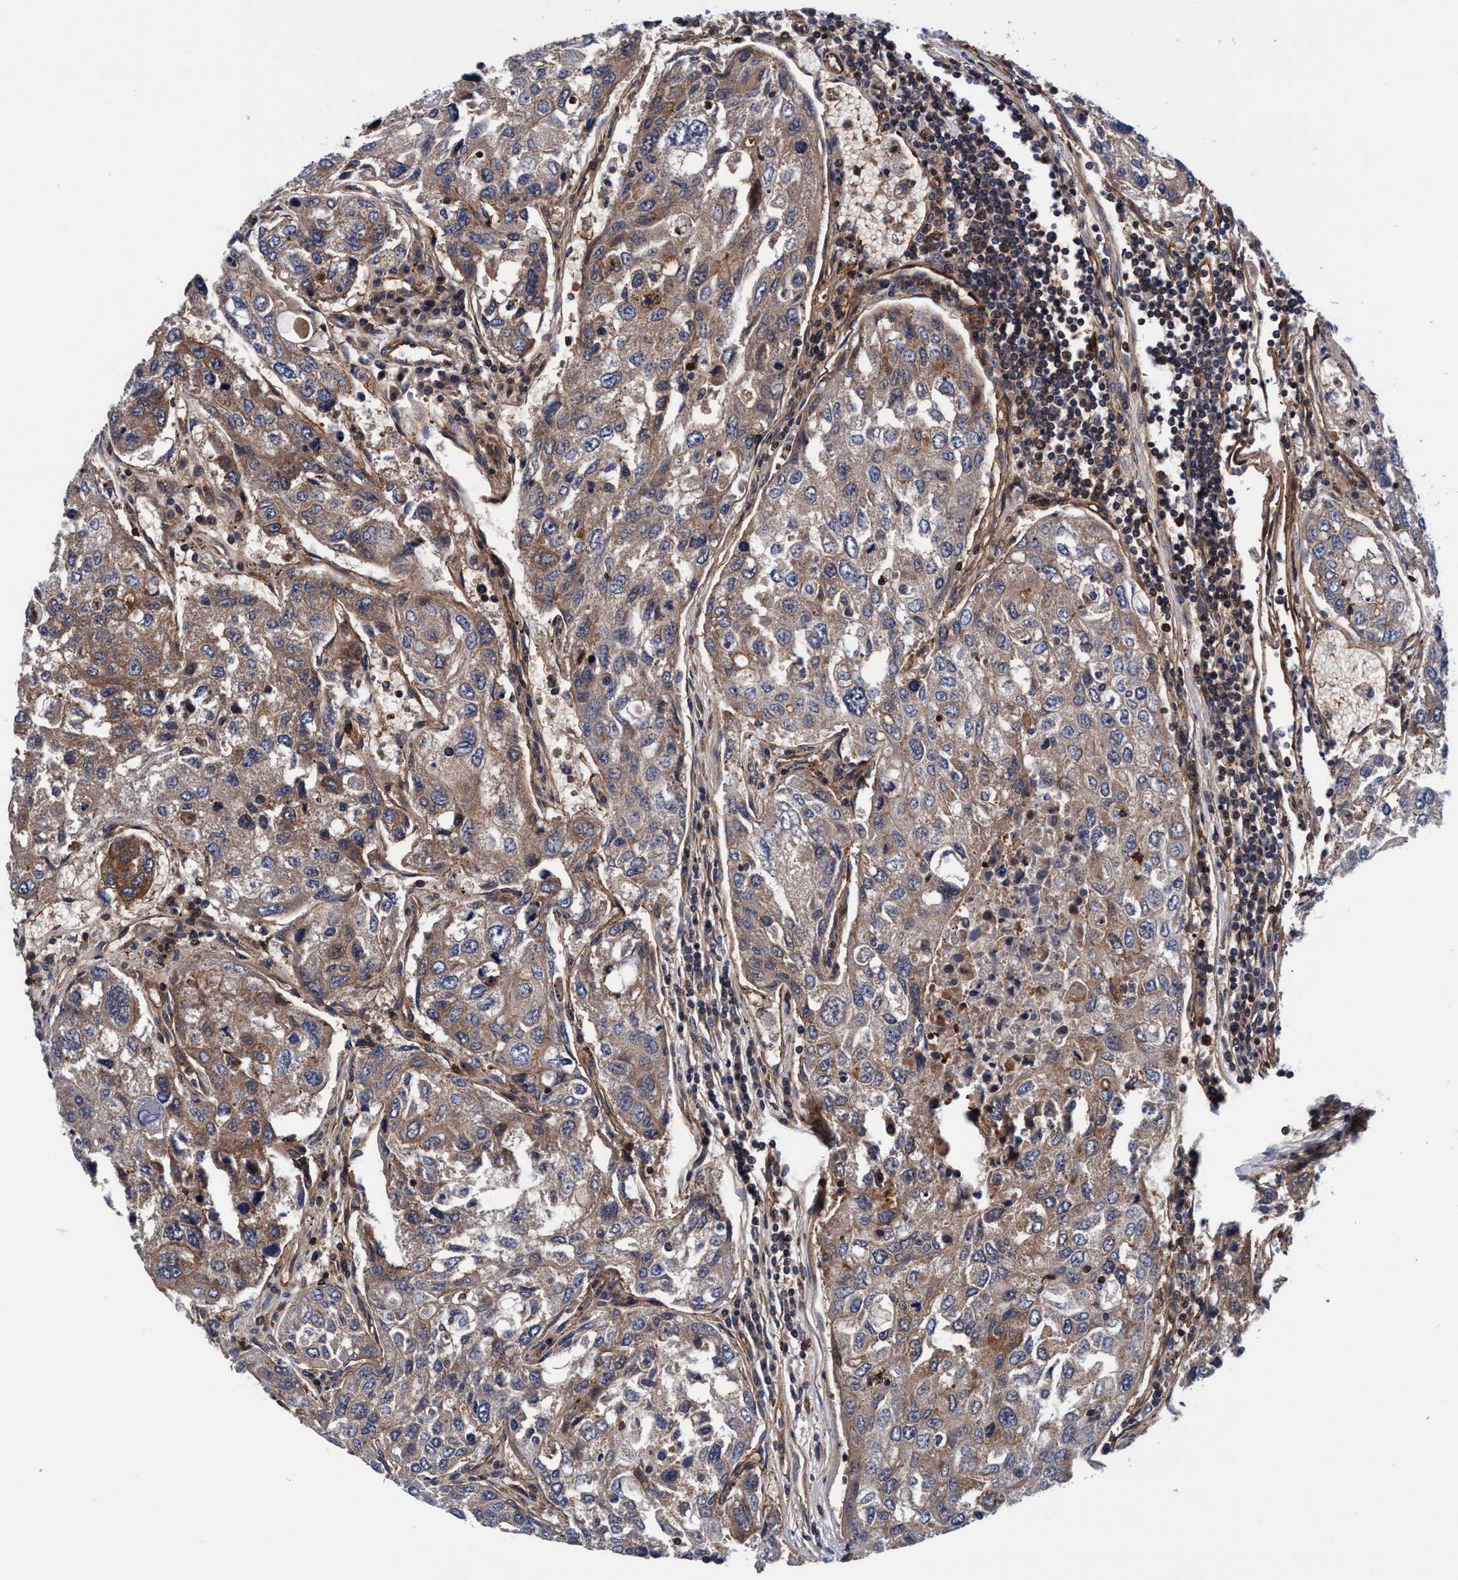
{"staining": {"intensity": "moderate", "quantity": ">75%", "location": "cytoplasmic/membranous"}, "tissue": "urothelial cancer", "cell_type": "Tumor cells", "image_type": "cancer", "snomed": [{"axis": "morphology", "description": "Urothelial carcinoma, High grade"}, {"axis": "topography", "description": "Lymph node"}, {"axis": "topography", "description": "Urinary bladder"}], "caption": "An immunohistochemistry (IHC) photomicrograph of neoplastic tissue is shown. Protein staining in brown labels moderate cytoplasmic/membranous positivity in urothelial cancer within tumor cells.", "gene": "MCM3AP", "patient": {"sex": "male", "age": 51}}